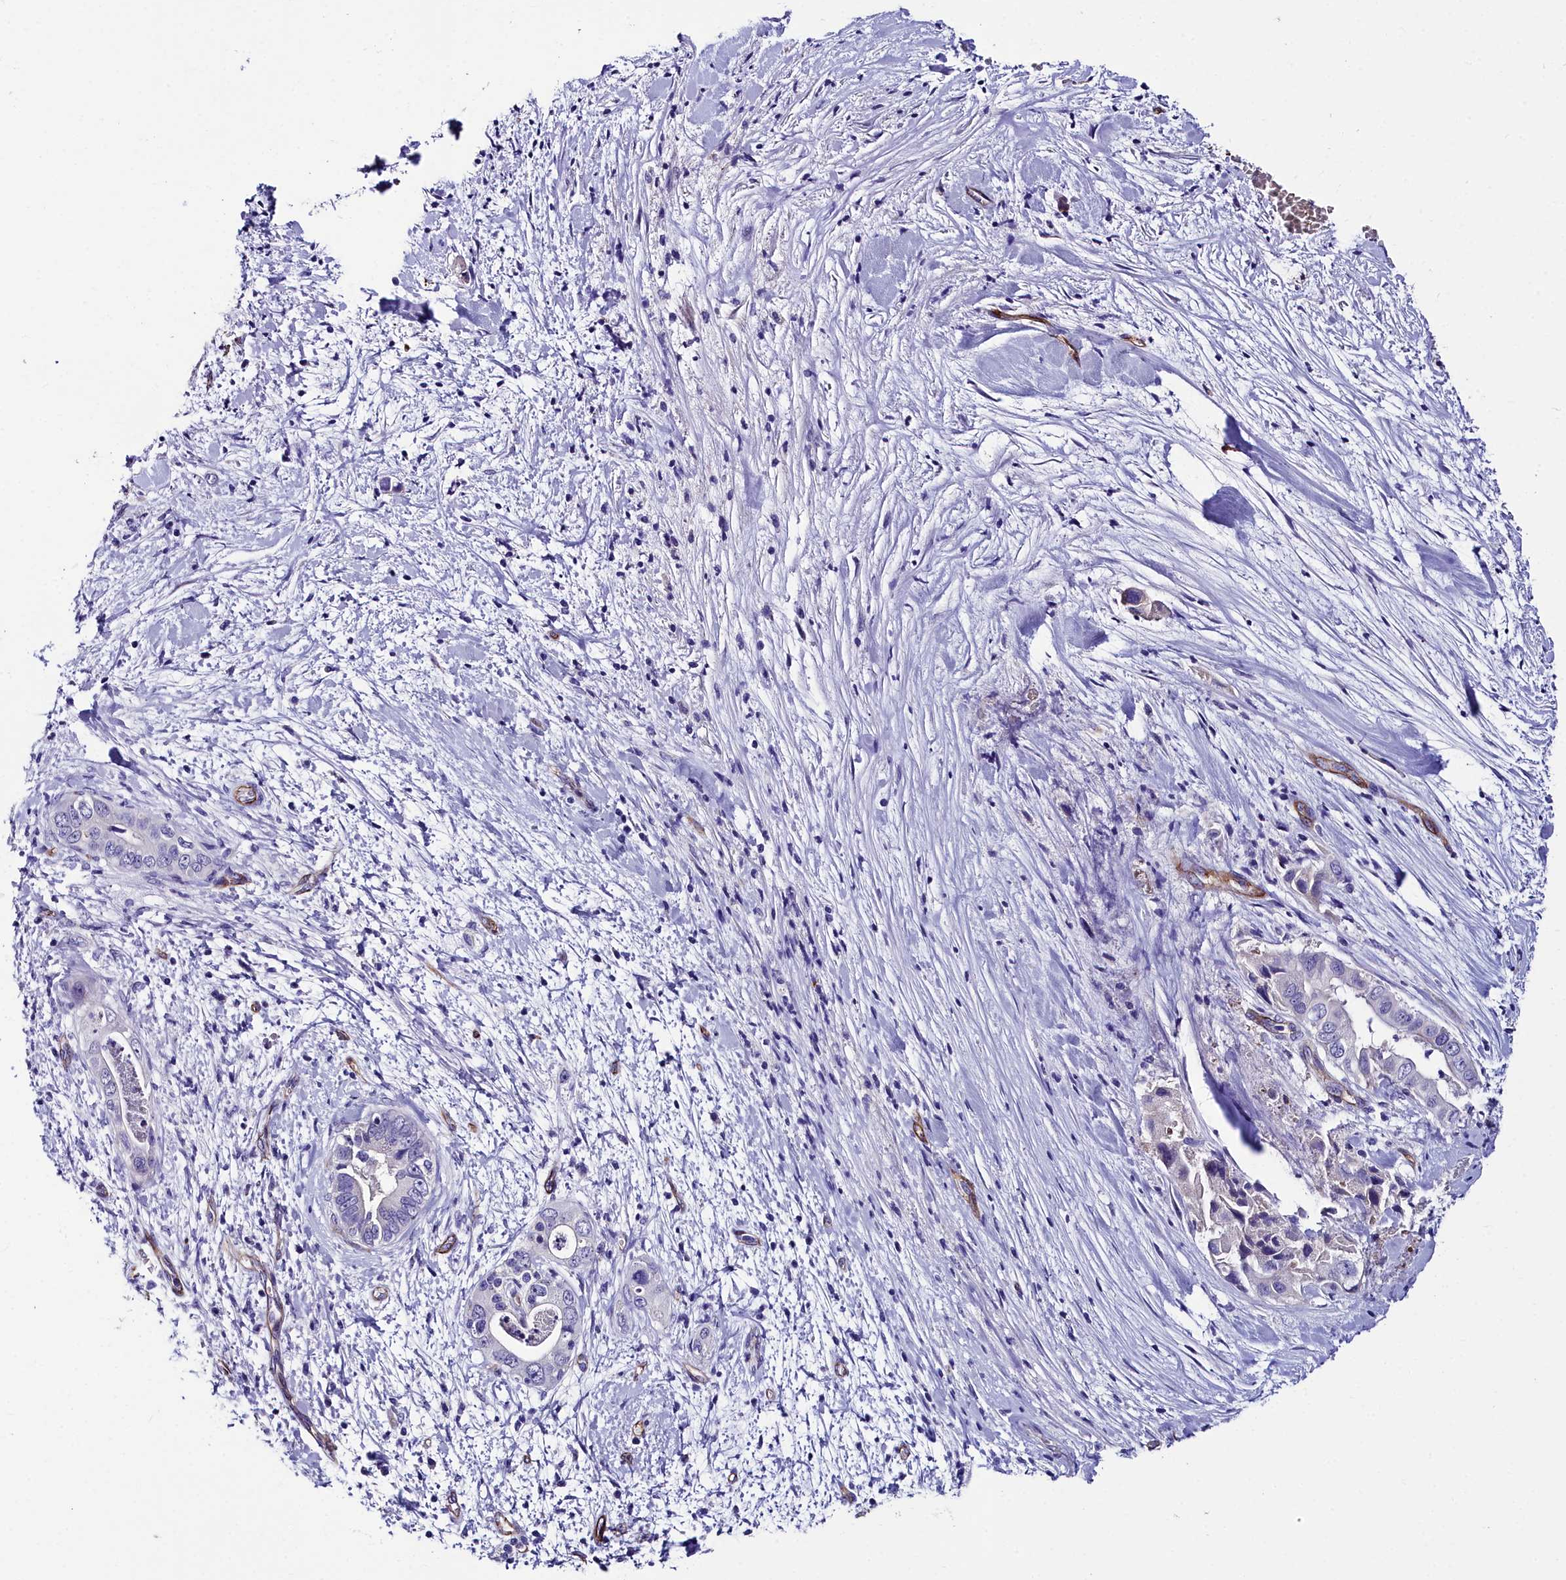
{"staining": {"intensity": "negative", "quantity": "none", "location": "none"}, "tissue": "pancreatic cancer", "cell_type": "Tumor cells", "image_type": "cancer", "snomed": [{"axis": "morphology", "description": "Adenocarcinoma, NOS"}, {"axis": "topography", "description": "Pancreas"}], "caption": "An IHC histopathology image of pancreatic cancer is shown. There is no staining in tumor cells of pancreatic cancer. (DAB immunohistochemistry, high magnification).", "gene": "CYP4F11", "patient": {"sex": "female", "age": 78}}